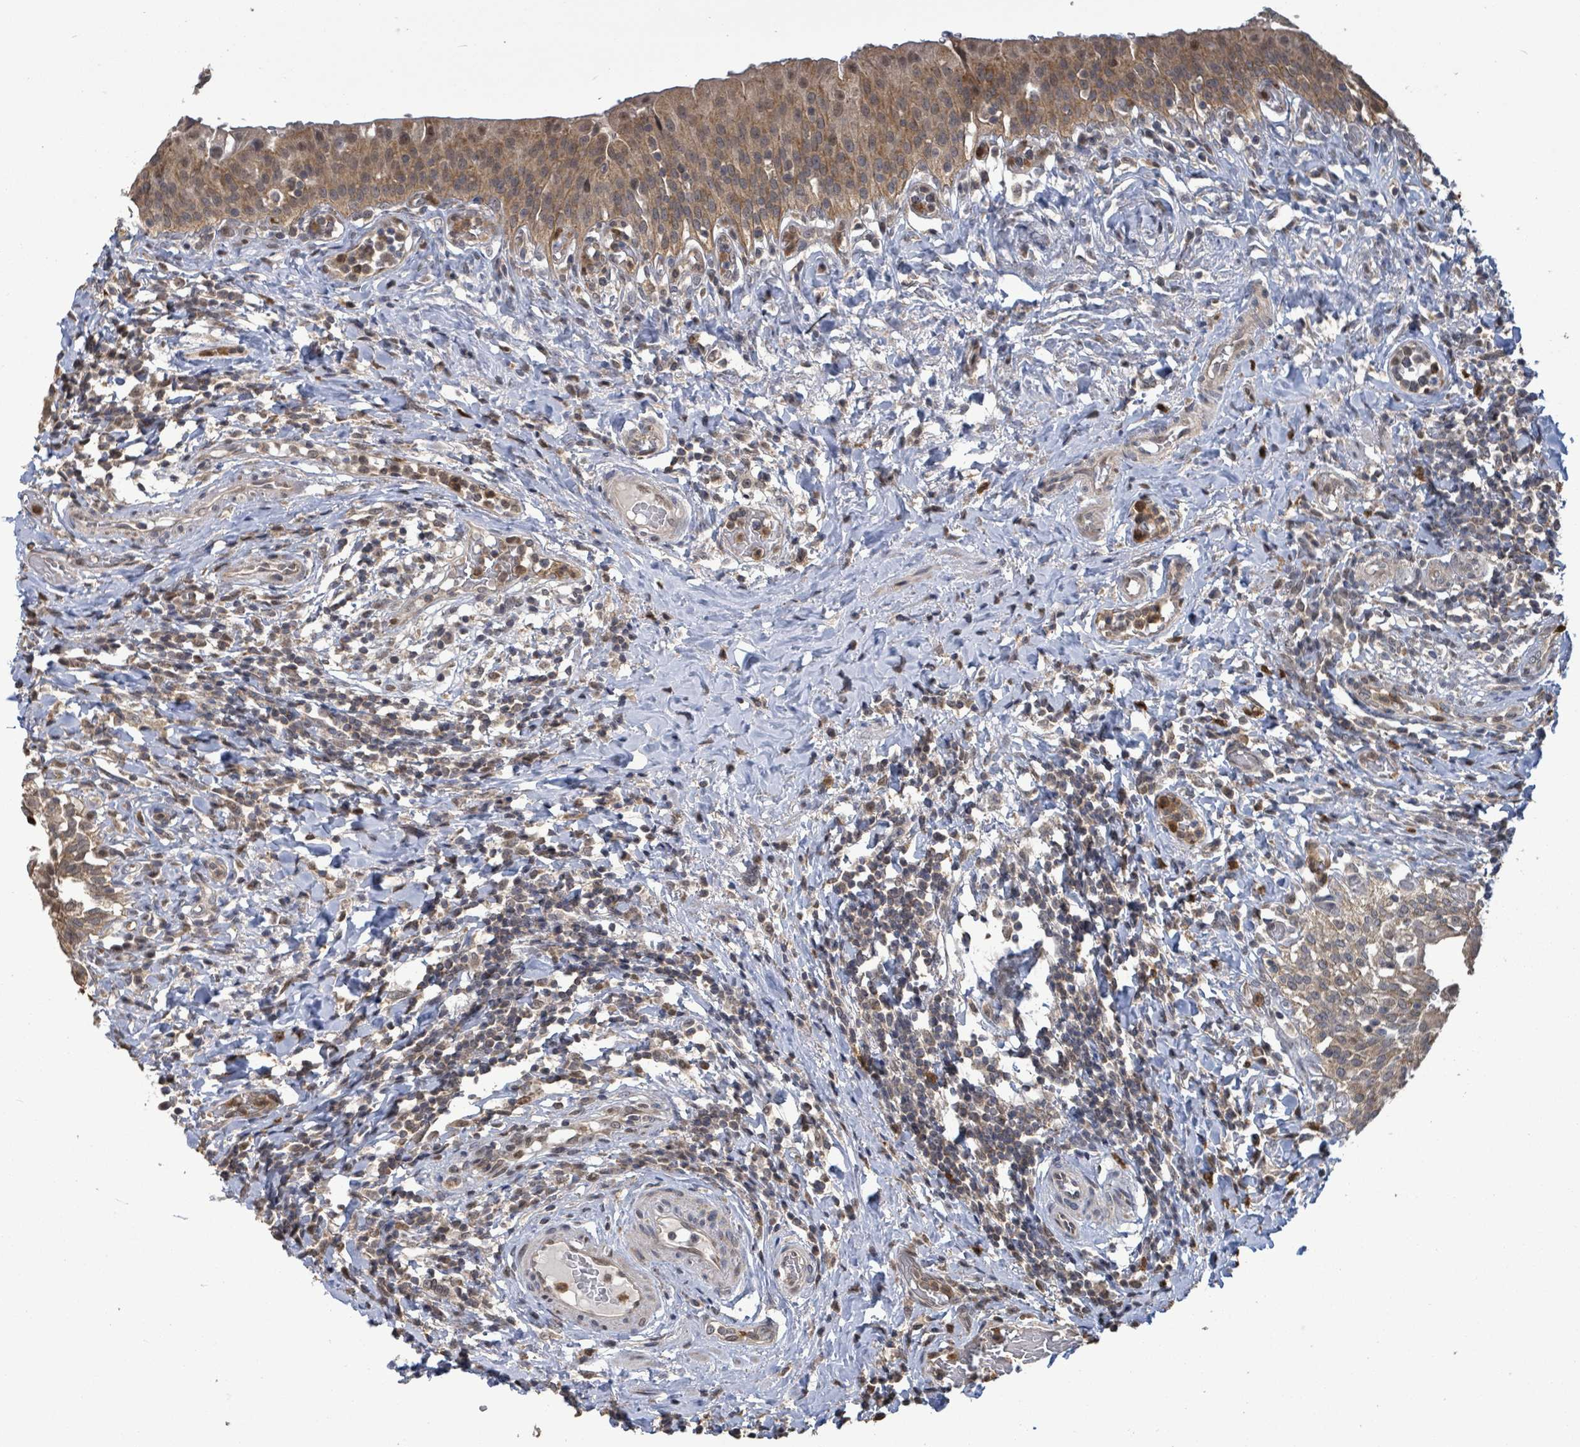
{"staining": {"intensity": "moderate", "quantity": ">75%", "location": "cytoplasmic/membranous,nuclear"}, "tissue": "urinary bladder", "cell_type": "Urothelial cells", "image_type": "normal", "snomed": [{"axis": "morphology", "description": "Normal tissue, NOS"}, {"axis": "morphology", "description": "Inflammation, NOS"}, {"axis": "topography", "description": "Urinary bladder"}], "caption": "Brown immunohistochemical staining in benign urinary bladder exhibits moderate cytoplasmic/membranous,nuclear staining in approximately >75% of urothelial cells. Nuclei are stained in blue.", "gene": "COQ6", "patient": {"sex": "male", "age": 64}}